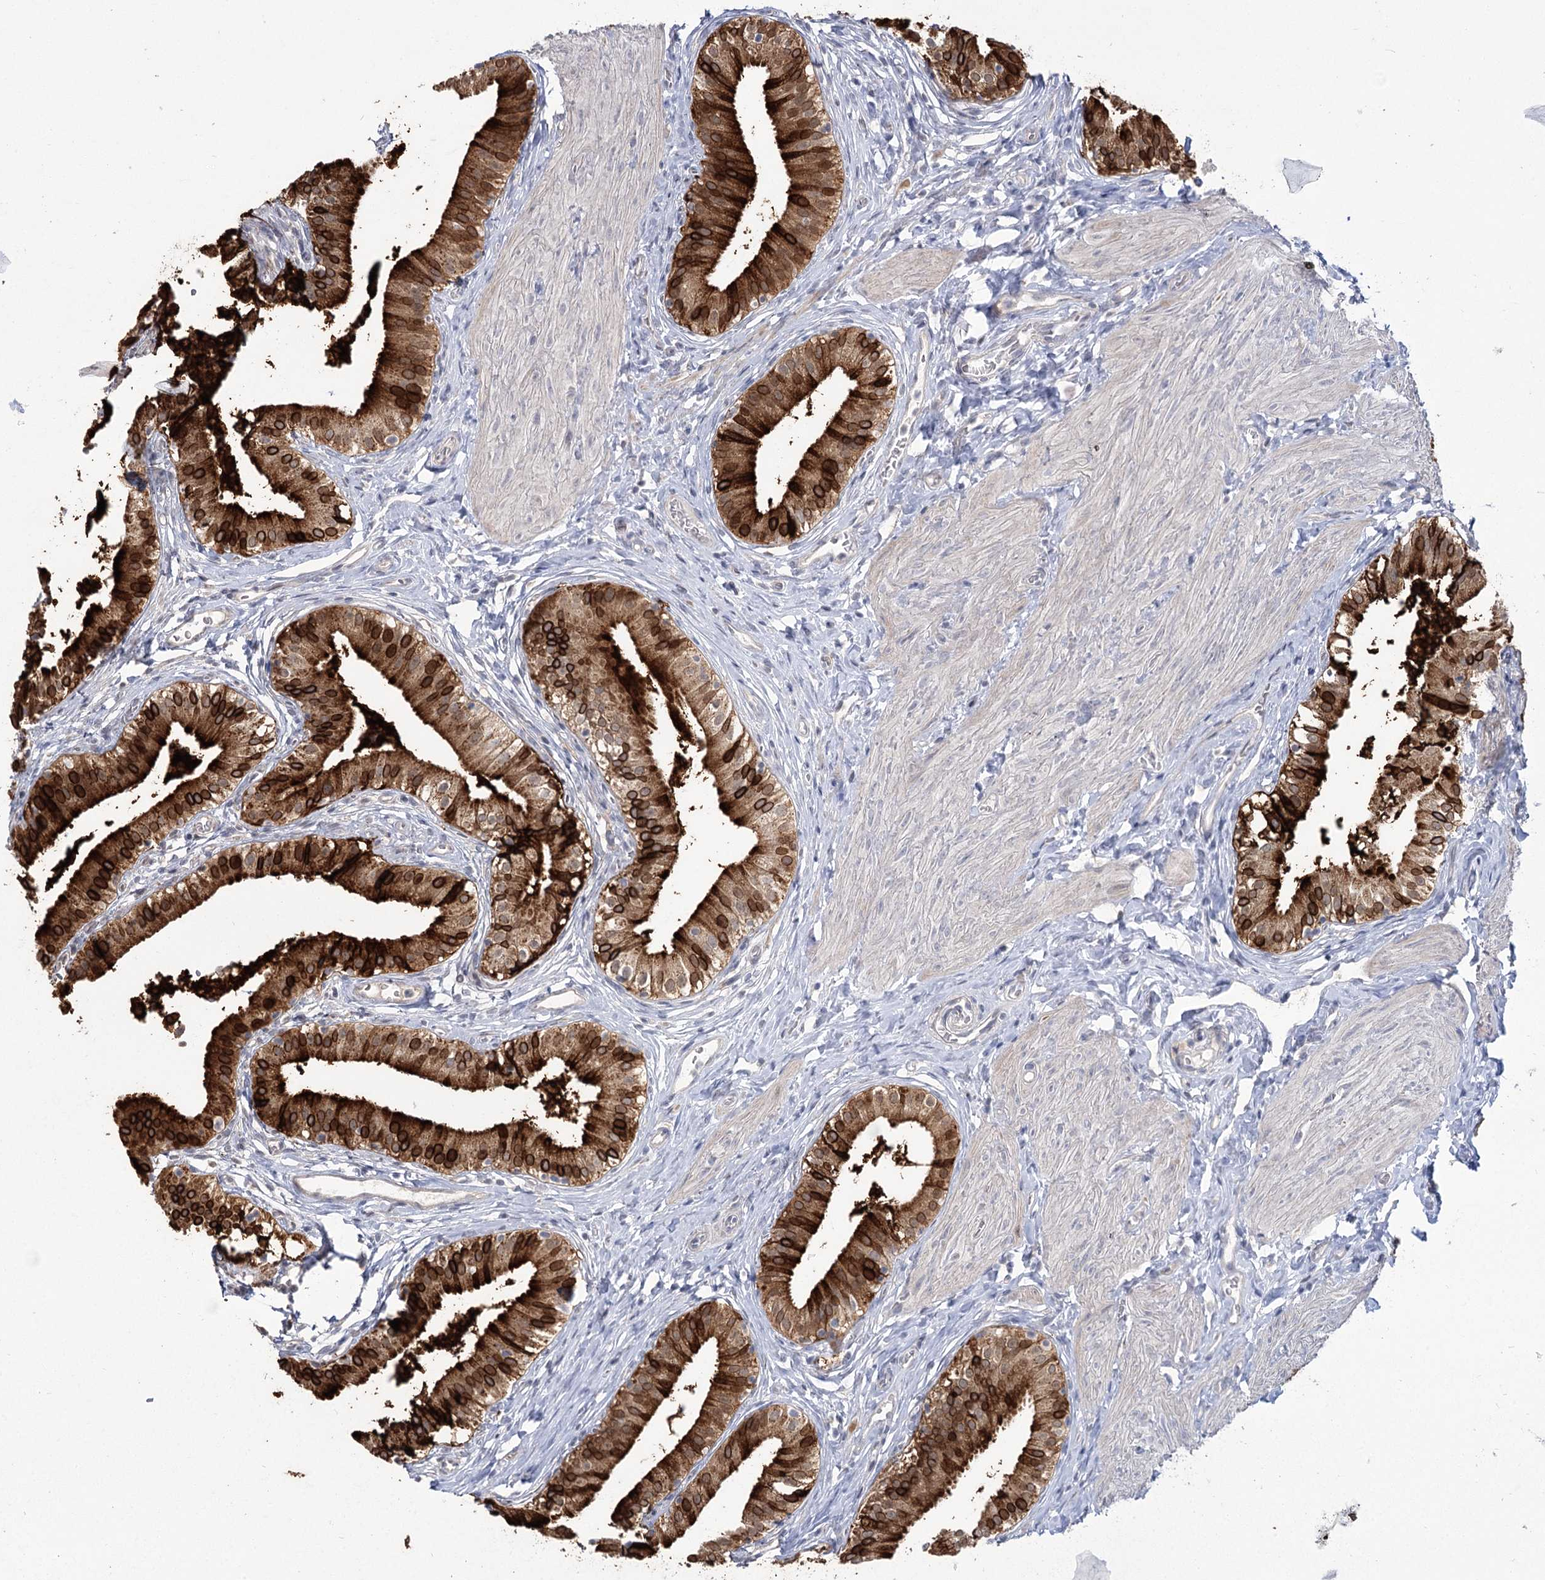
{"staining": {"intensity": "strong", "quantity": ">75%", "location": "cytoplasmic/membranous"}, "tissue": "gallbladder", "cell_type": "Glandular cells", "image_type": "normal", "snomed": [{"axis": "morphology", "description": "Normal tissue, NOS"}, {"axis": "topography", "description": "Gallbladder"}], "caption": "About >75% of glandular cells in unremarkable human gallbladder show strong cytoplasmic/membranous protein staining as visualized by brown immunohistochemical staining.", "gene": "PHYHIPL", "patient": {"sex": "female", "age": 47}}